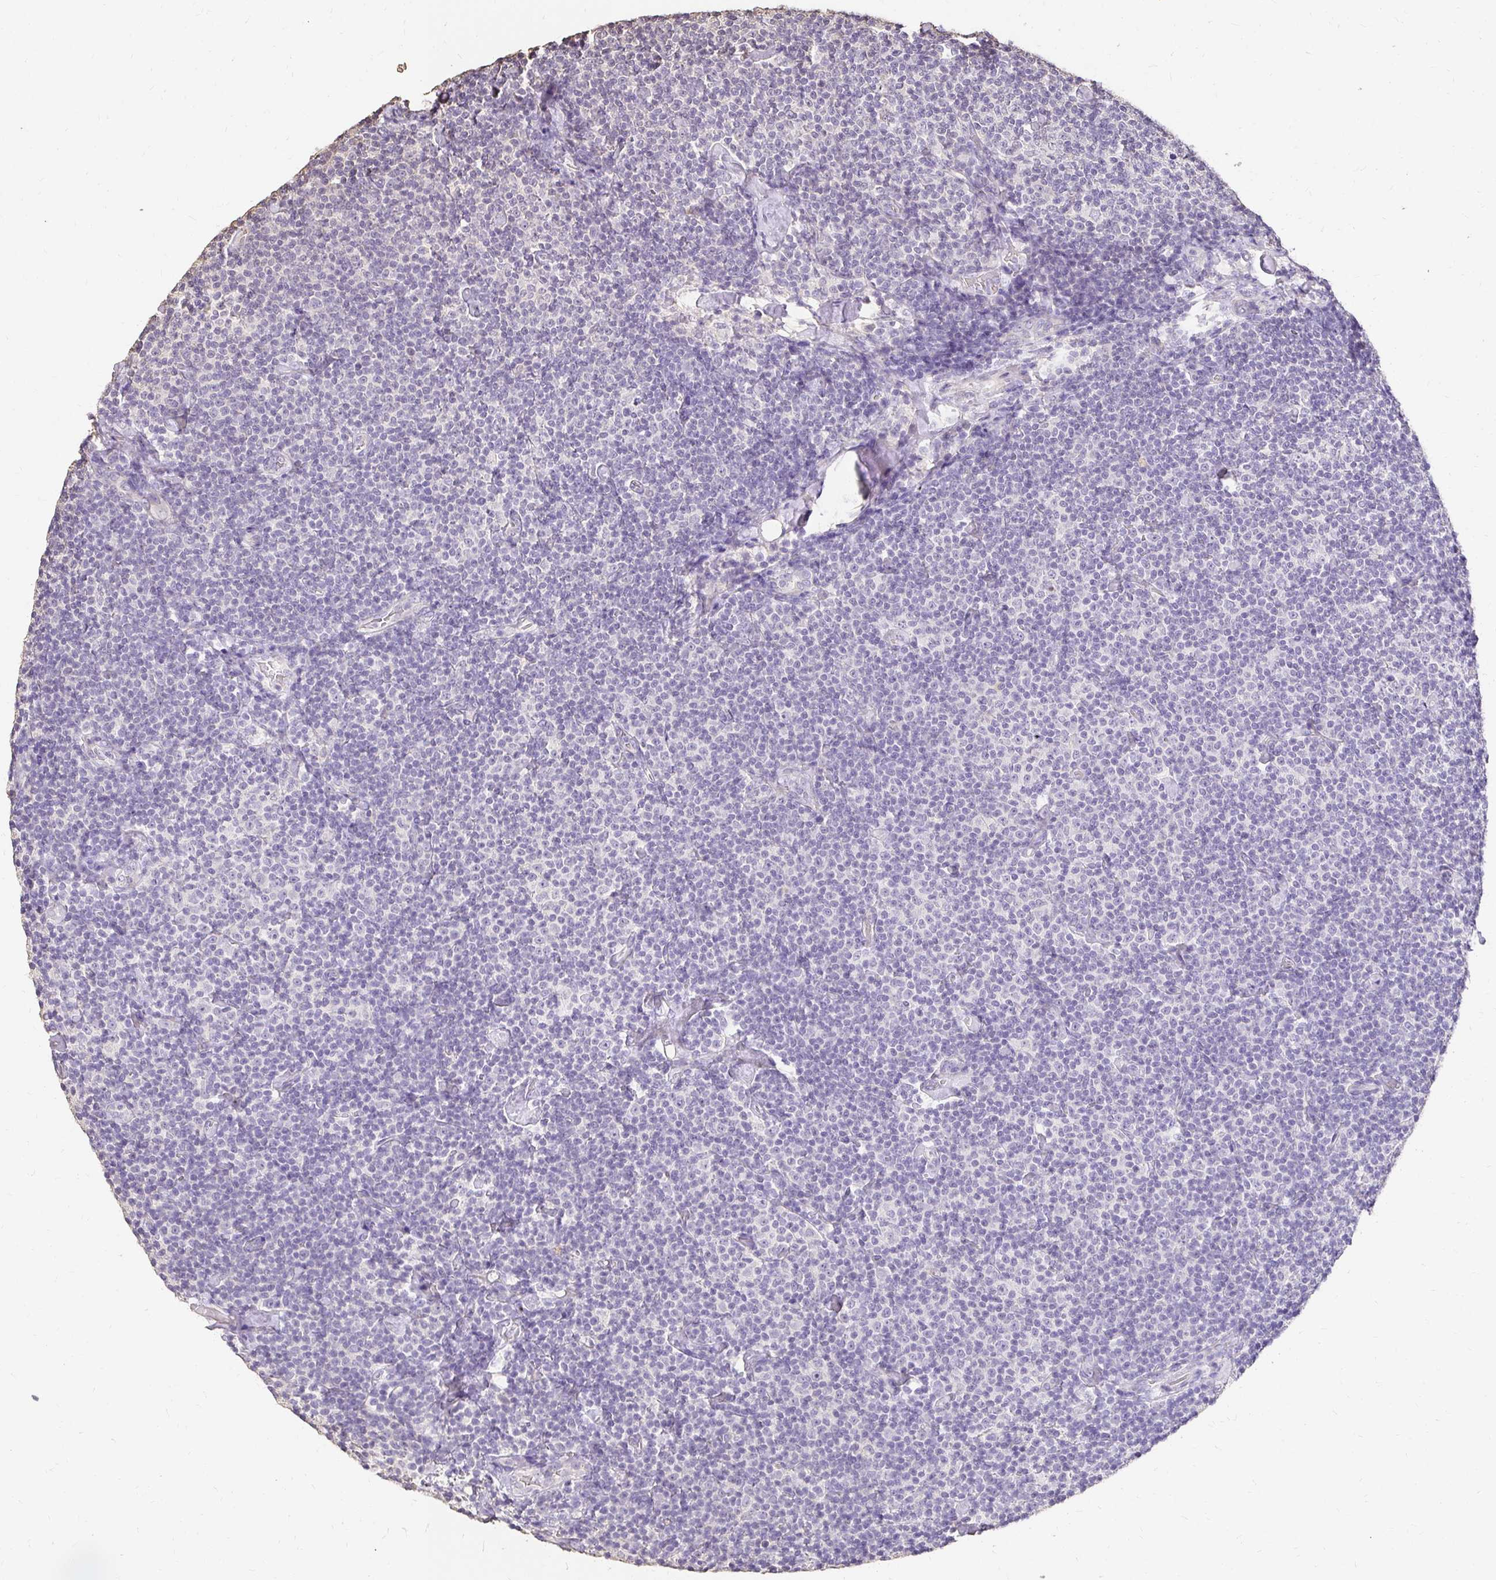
{"staining": {"intensity": "negative", "quantity": "none", "location": "none"}, "tissue": "lymphoma", "cell_type": "Tumor cells", "image_type": "cancer", "snomed": [{"axis": "morphology", "description": "Malignant lymphoma, non-Hodgkin's type, Low grade"}, {"axis": "topography", "description": "Lymph node"}], "caption": "There is no significant staining in tumor cells of lymphoma.", "gene": "UGT1A6", "patient": {"sex": "male", "age": 81}}